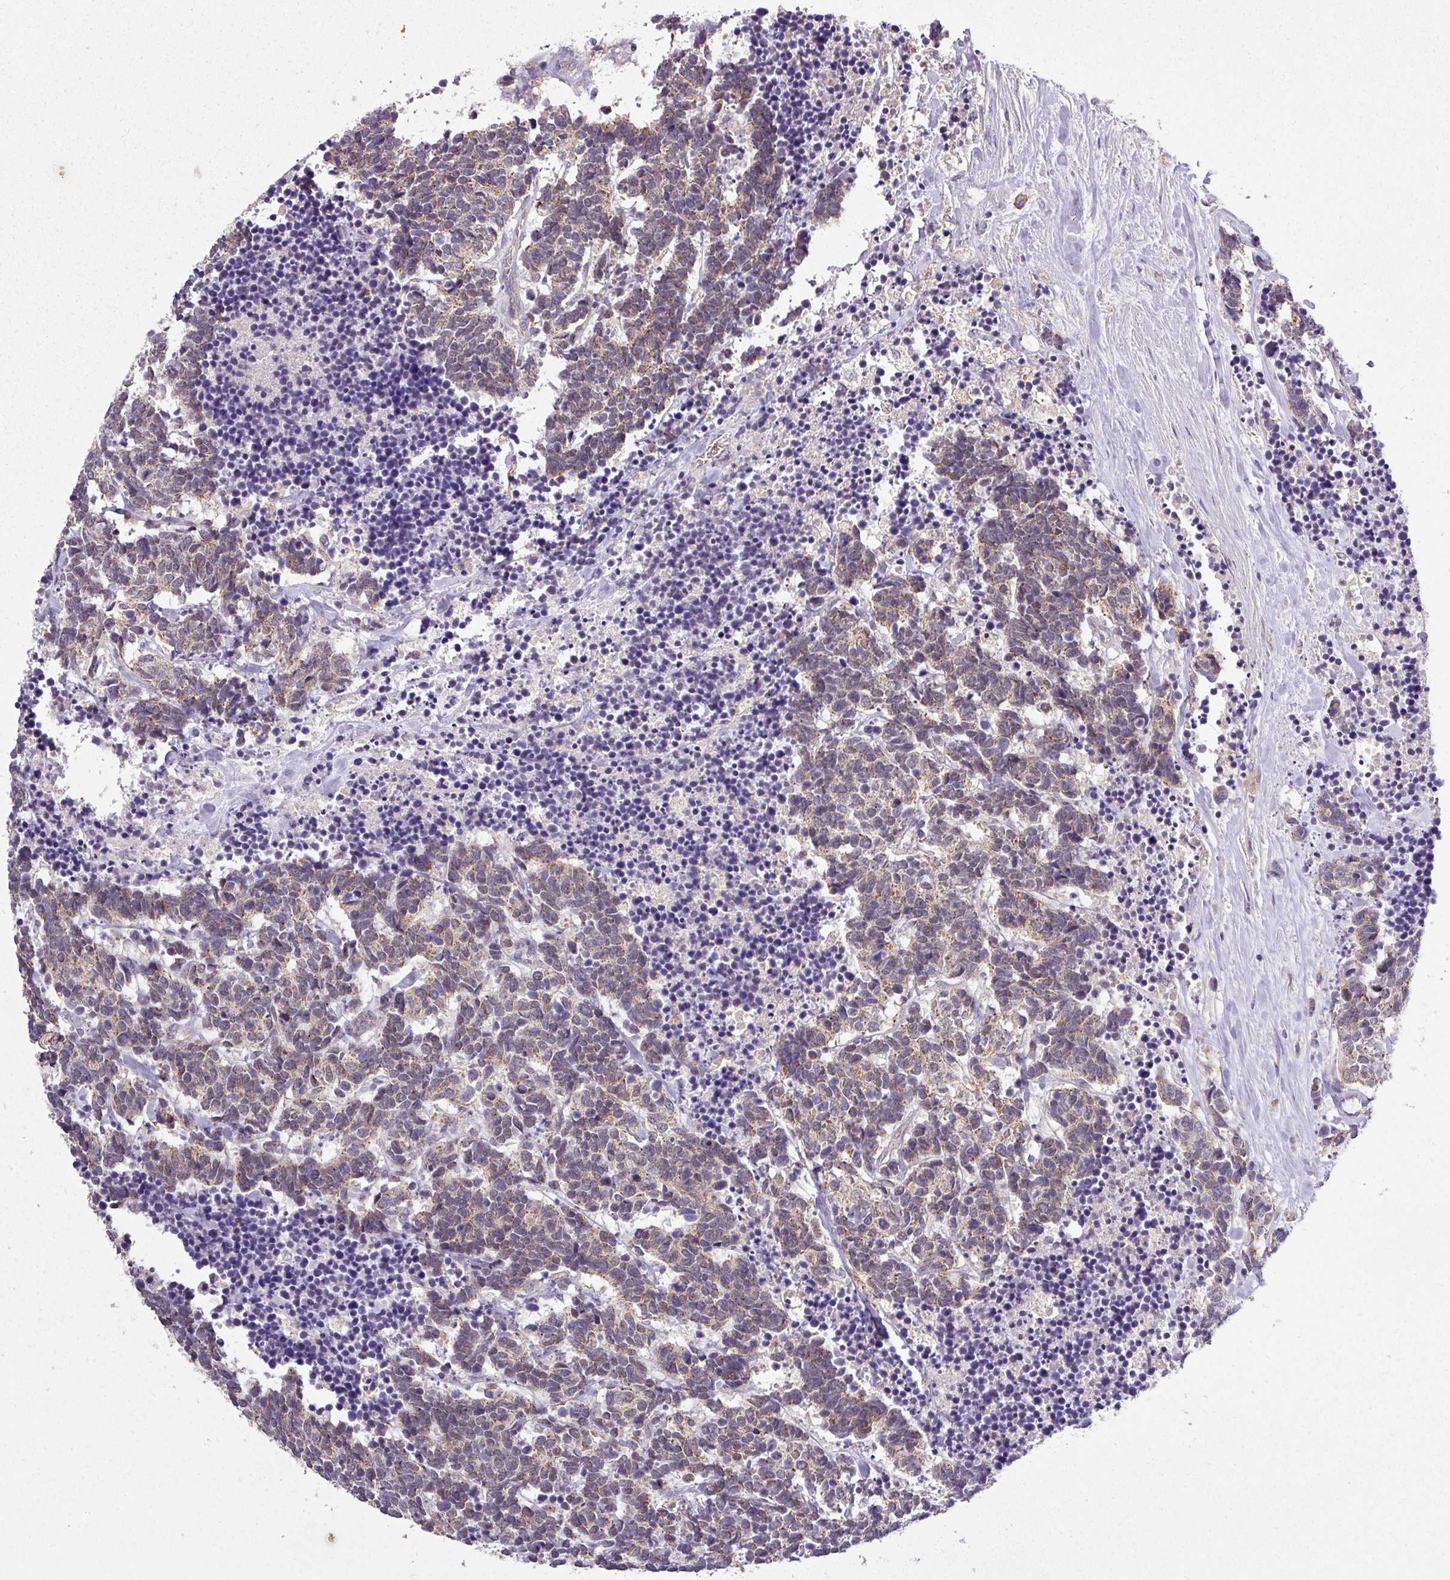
{"staining": {"intensity": "moderate", "quantity": ">75%", "location": "cytoplasmic/membranous"}, "tissue": "carcinoid", "cell_type": "Tumor cells", "image_type": "cancer", "snomed": [{"axis": "morphology", "description": "Carcinoma, NOS"}, {"axis": "morphology", "description": "Carcinoid, malignant, NOS"}, {"axis": "topography", "description": "Urinary bladder"}], "caption": "DAB (3,3'-diaminobenzidine) immunohistochemical staining of human carcinoid (malignant) displays moderate cytoplasmic/membranous protein positivity in about >75% of tumor cells.", "gene": "ZNF513", "patient": {"sex": "male", "age": 57}}